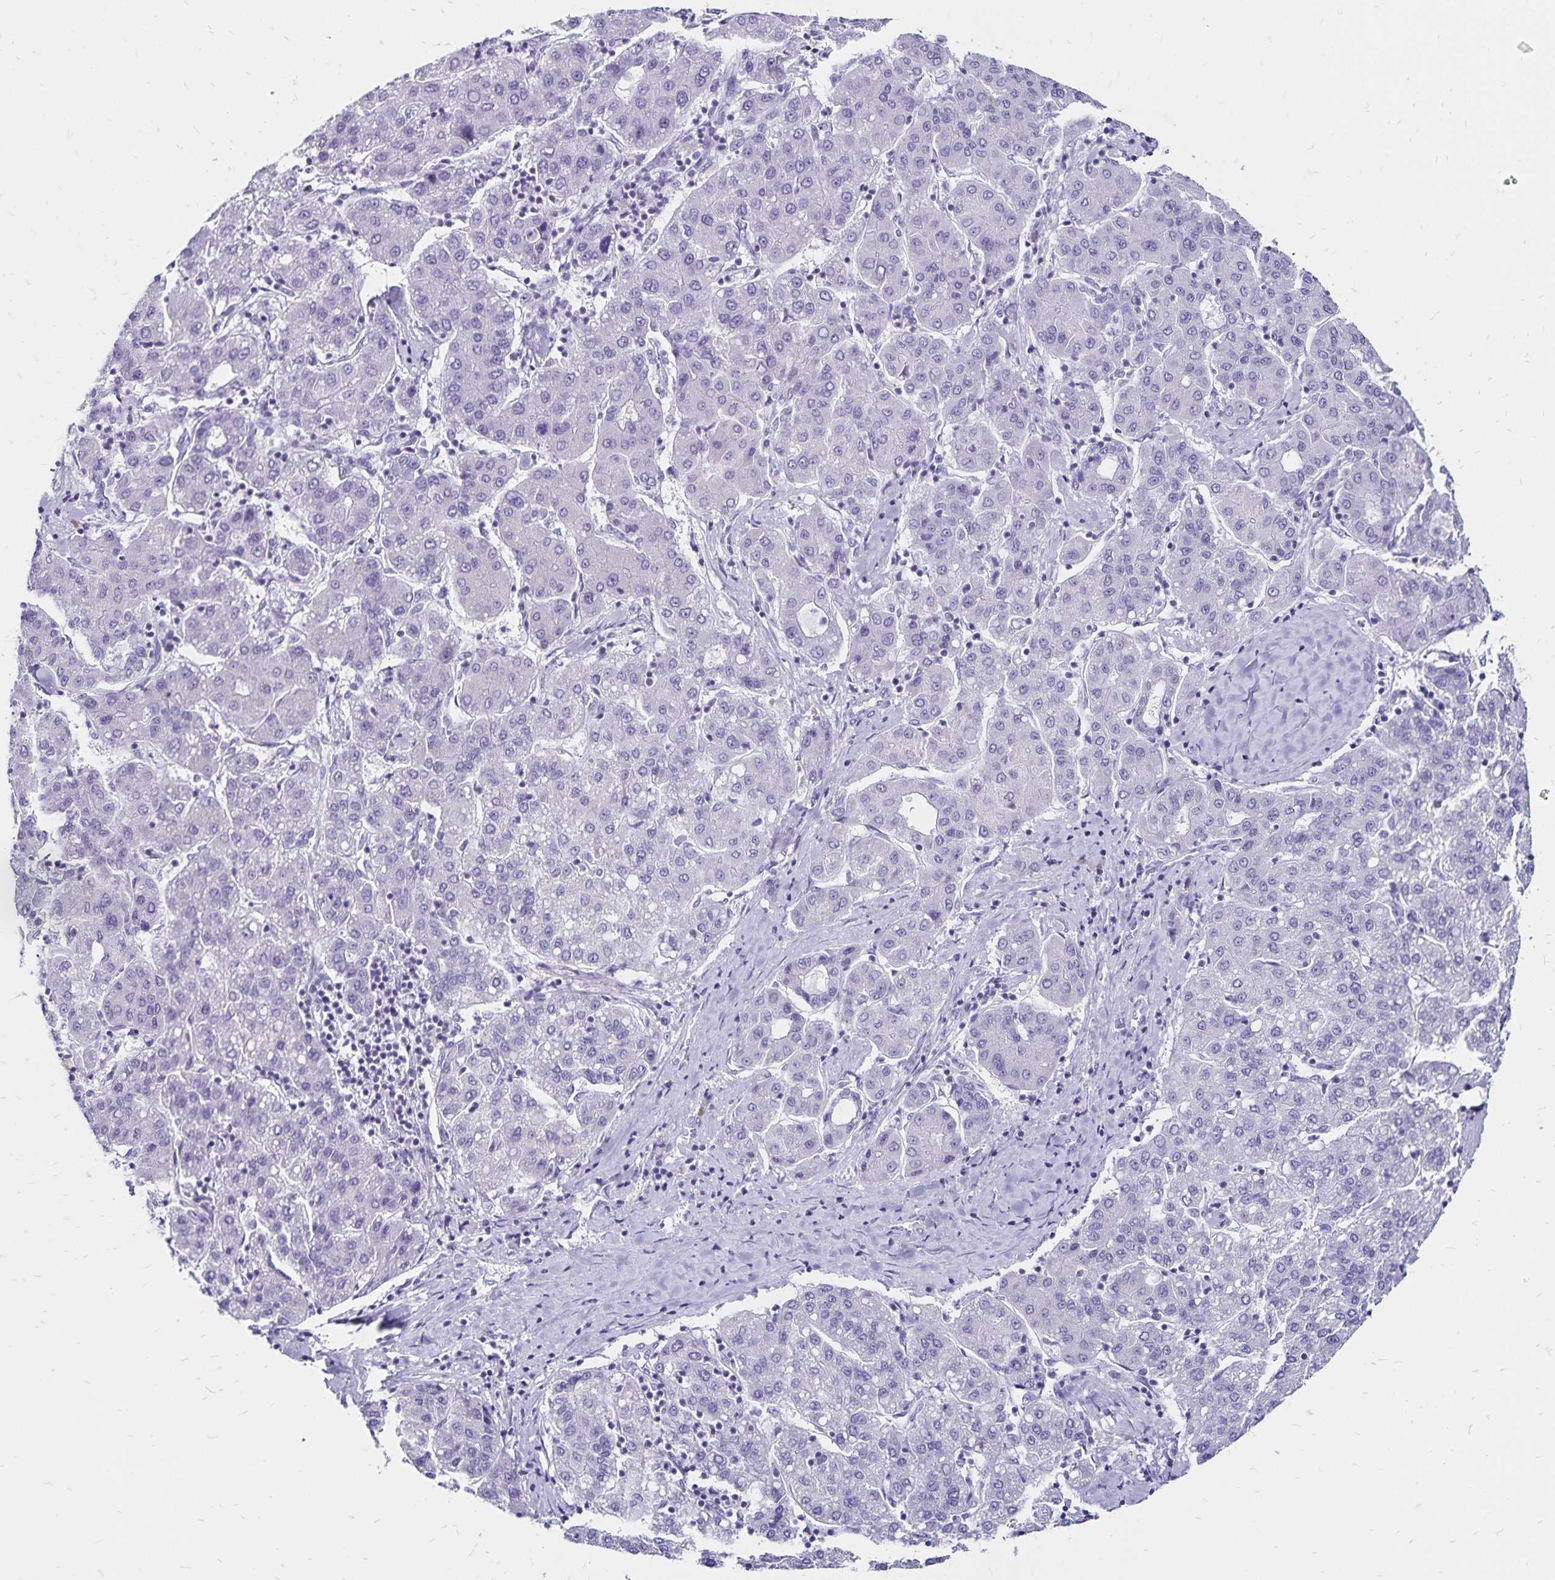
{"staining": {"intensity": "negative", "quantity": "none", "location": "none"}, "tissue": "liver cancer", "cell_type": "Tumor cells", "image_type": "cancer", "snomed": [{"axis": "morphology", "description": "Carcinoma, Hepatocellular, NOS"}, {"axis": "topography", "description": "Liver"}], "caption": "An immunohistochemistry image of liver cancer (hepatocellular carcinoma) is shown. There is no staining in tumor cells of liver cancer (hepatocellular carcinoma). Nuclei are stained in blue.", "gene": "IKZF1", "patient": {"sex": "male", "age": 65}}